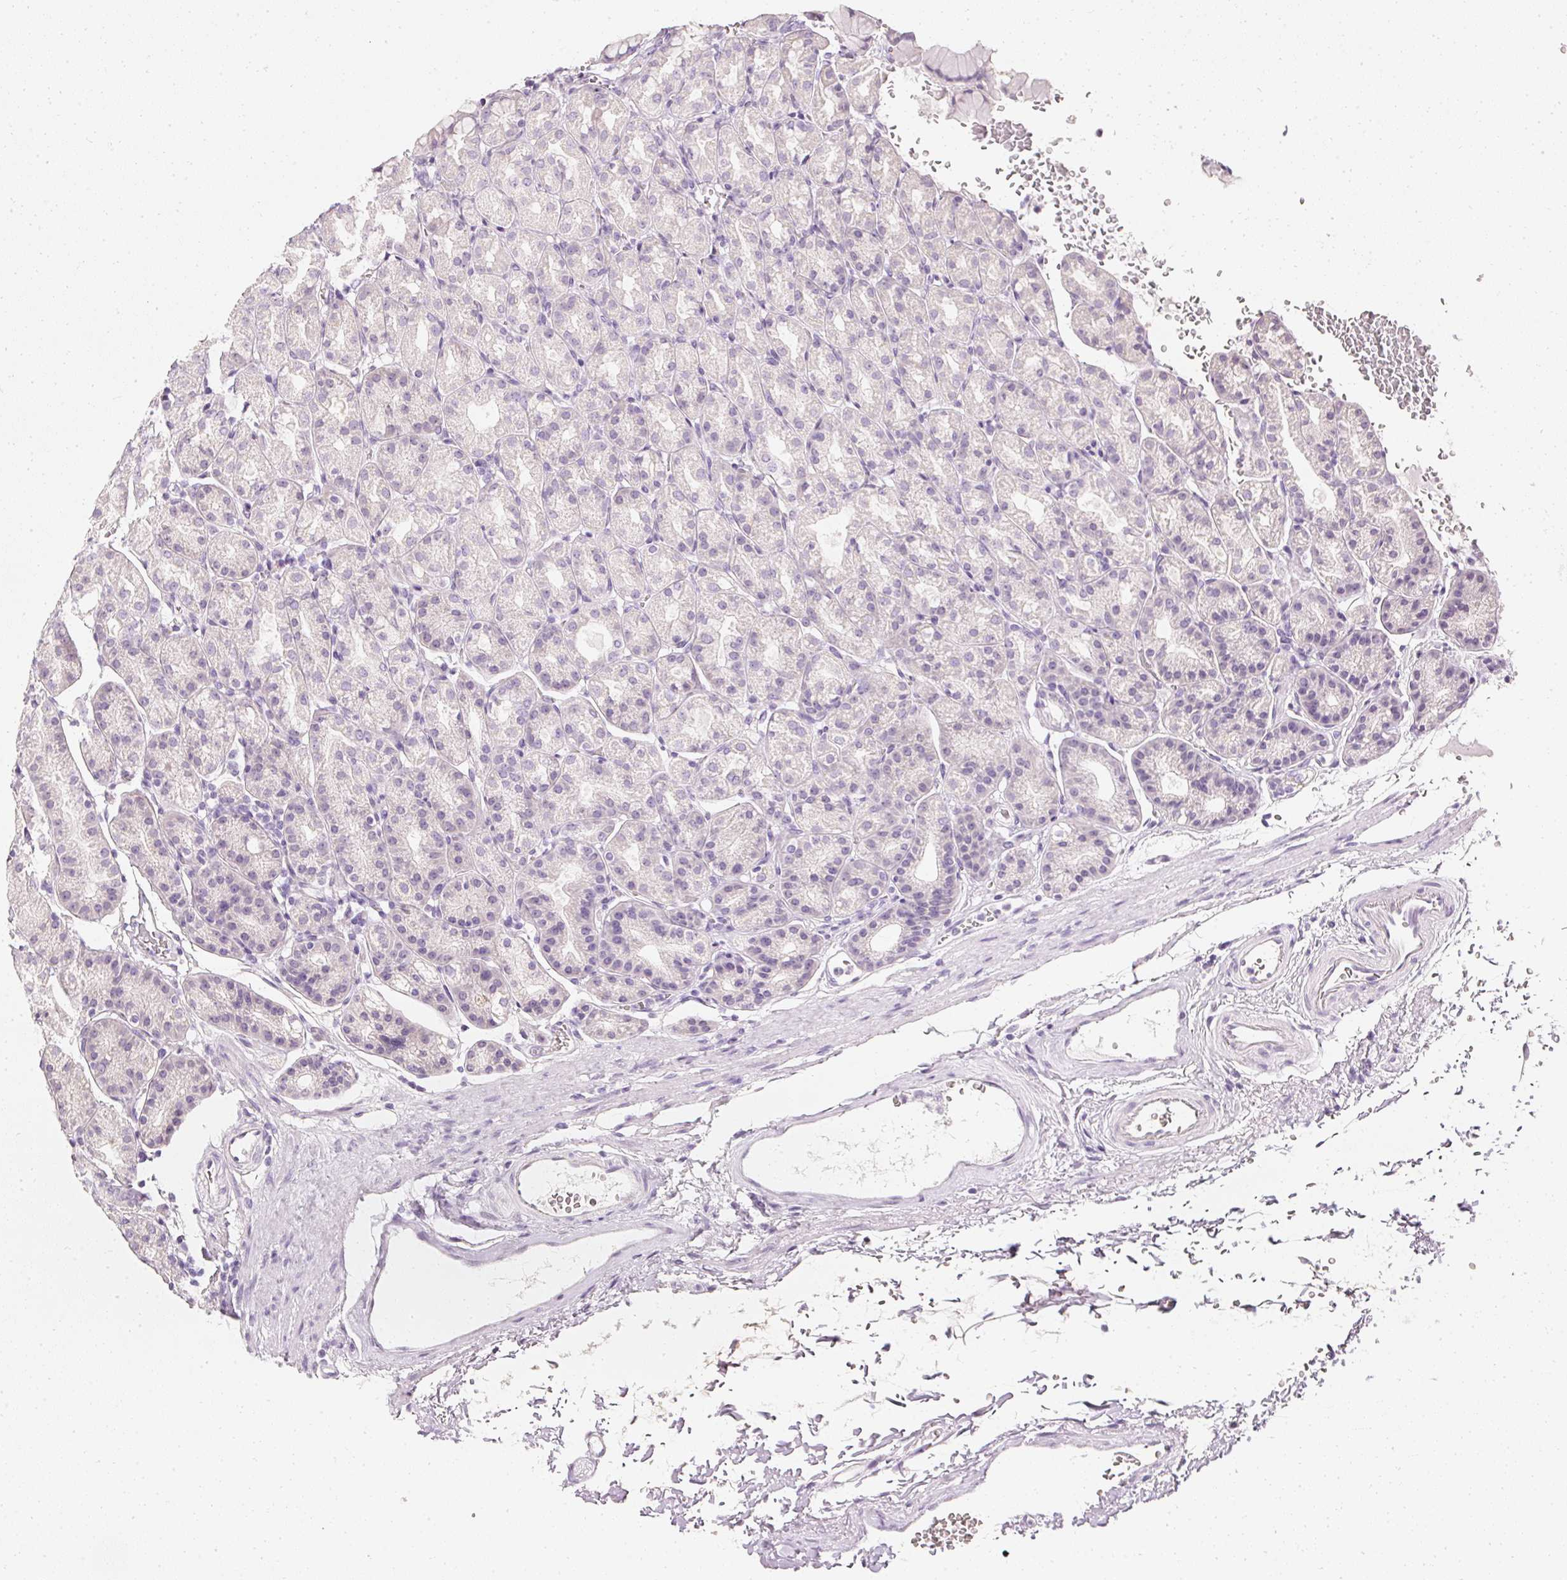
{"staining": {"intensity": "negative", "quantity": "none", "location": "none"}, "tissue": "stomach", "cell_type": "Glandular cells", "image_type": "normal", "snomed": [{"axis": "morphology", "description": "Normal tissue, NOS"}, {"axis": "topography", "description": "Stomach, upper"}], "caption": "Micrograph shows no significant protein positivity in glandular cells of benign stomach. The staining was performed using DAB to visualize the protein expression in brown, while the nuclei were stained in blue with hematoxylin (Magnification: 20x).", "gene": "ELAVL3", "patient": {"sex": "female", "age": 81}}